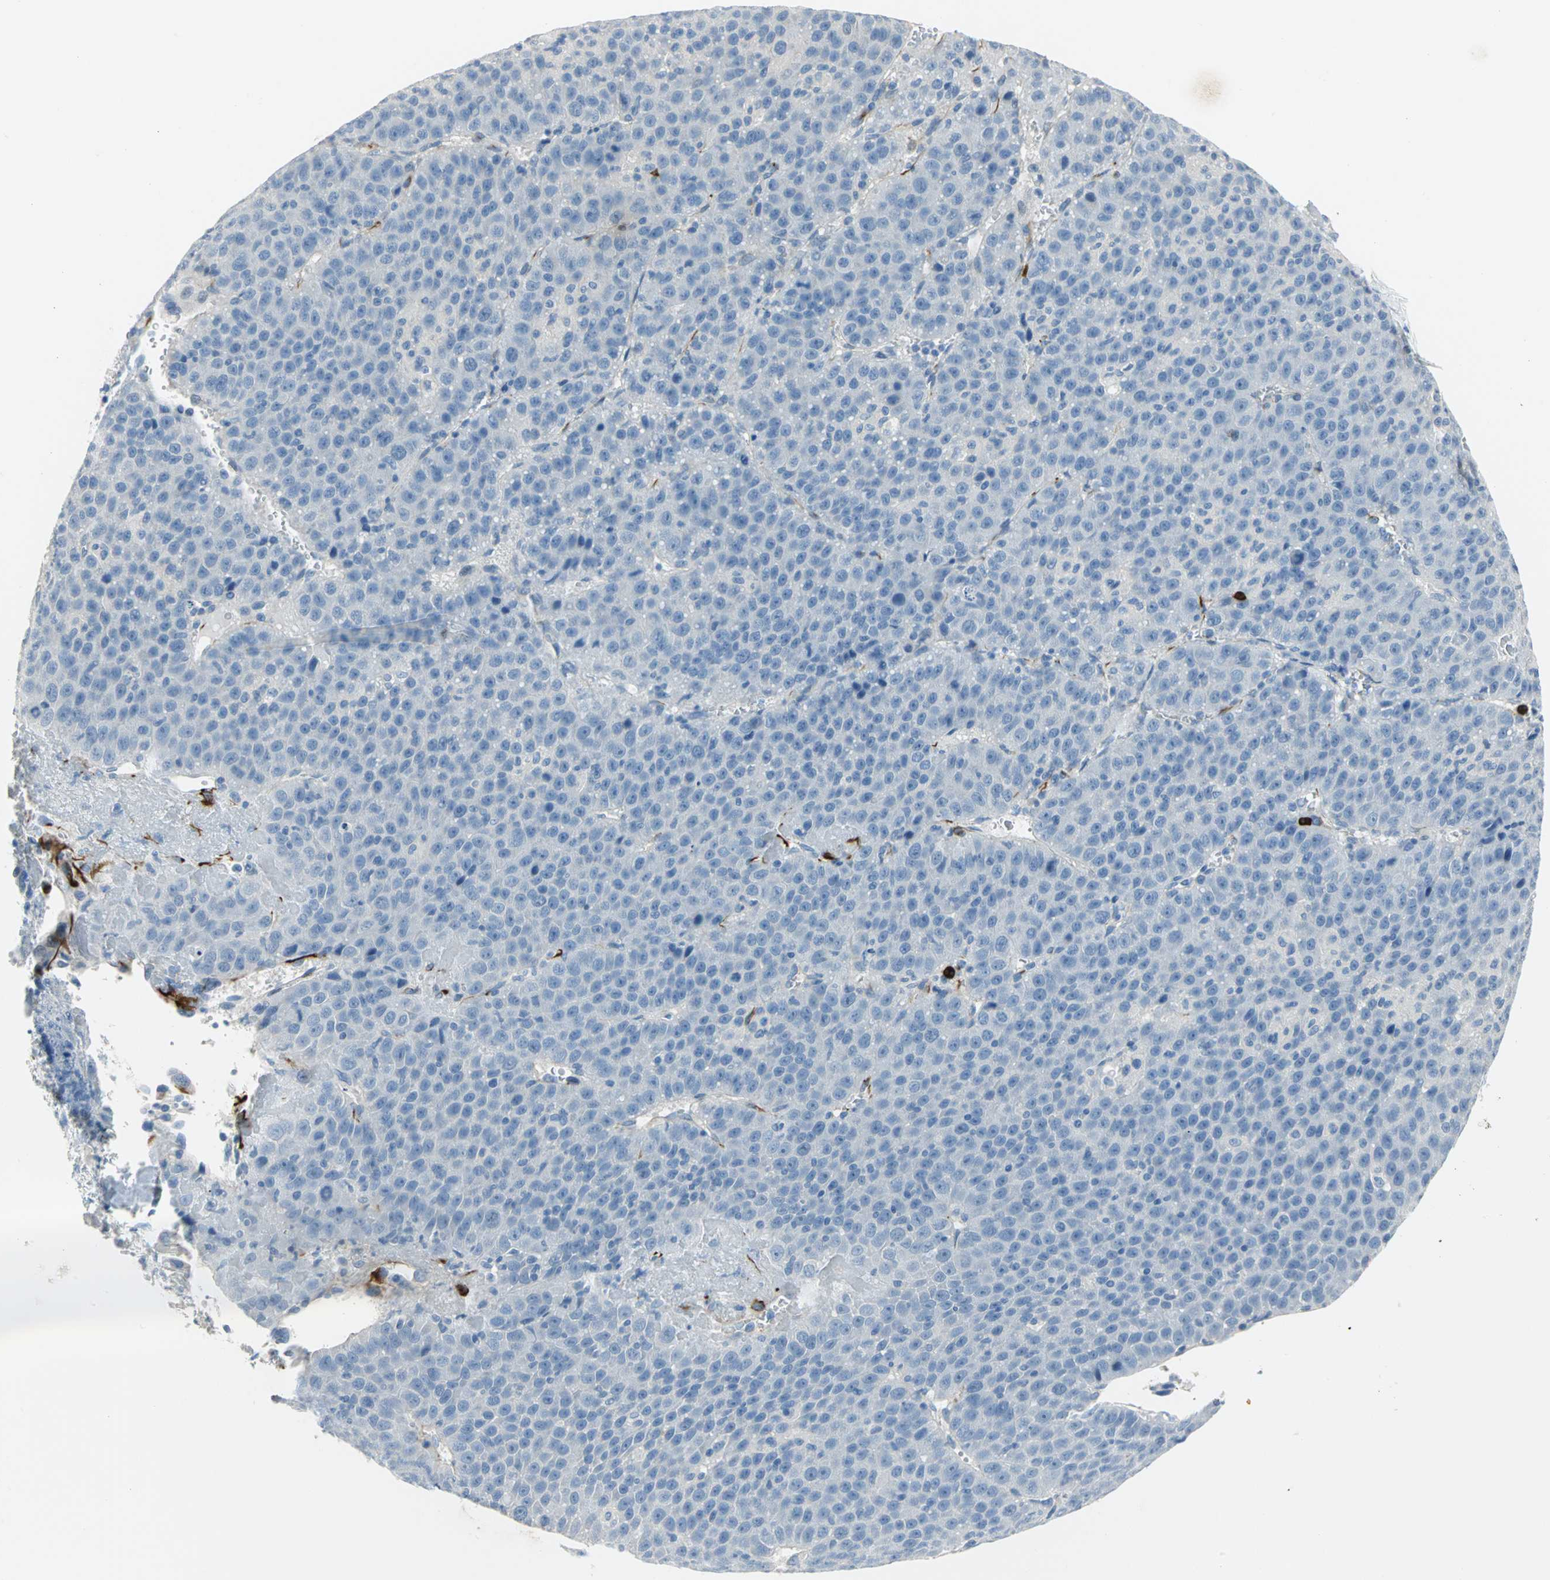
{"staining": {"intensity": "negative", "quantity": "none", "location": "none"}, "tissue": "liver cancer", "cell_type": "Tumor cells", "image_type": "cancer", "snomed": [{"axis": "morphology", "description": "Carcinoma, Hepatocellular, NOS"}, {"axis": "topography", "description": "Liver"}], "caption": "This is an immunohistochemistry micrograph of human liver cancer (hepatocellular carcinoma). There is no positivity in tumor cells.", "gene": "ALOX15", "patient": {"sex": "female", "age": 53}}